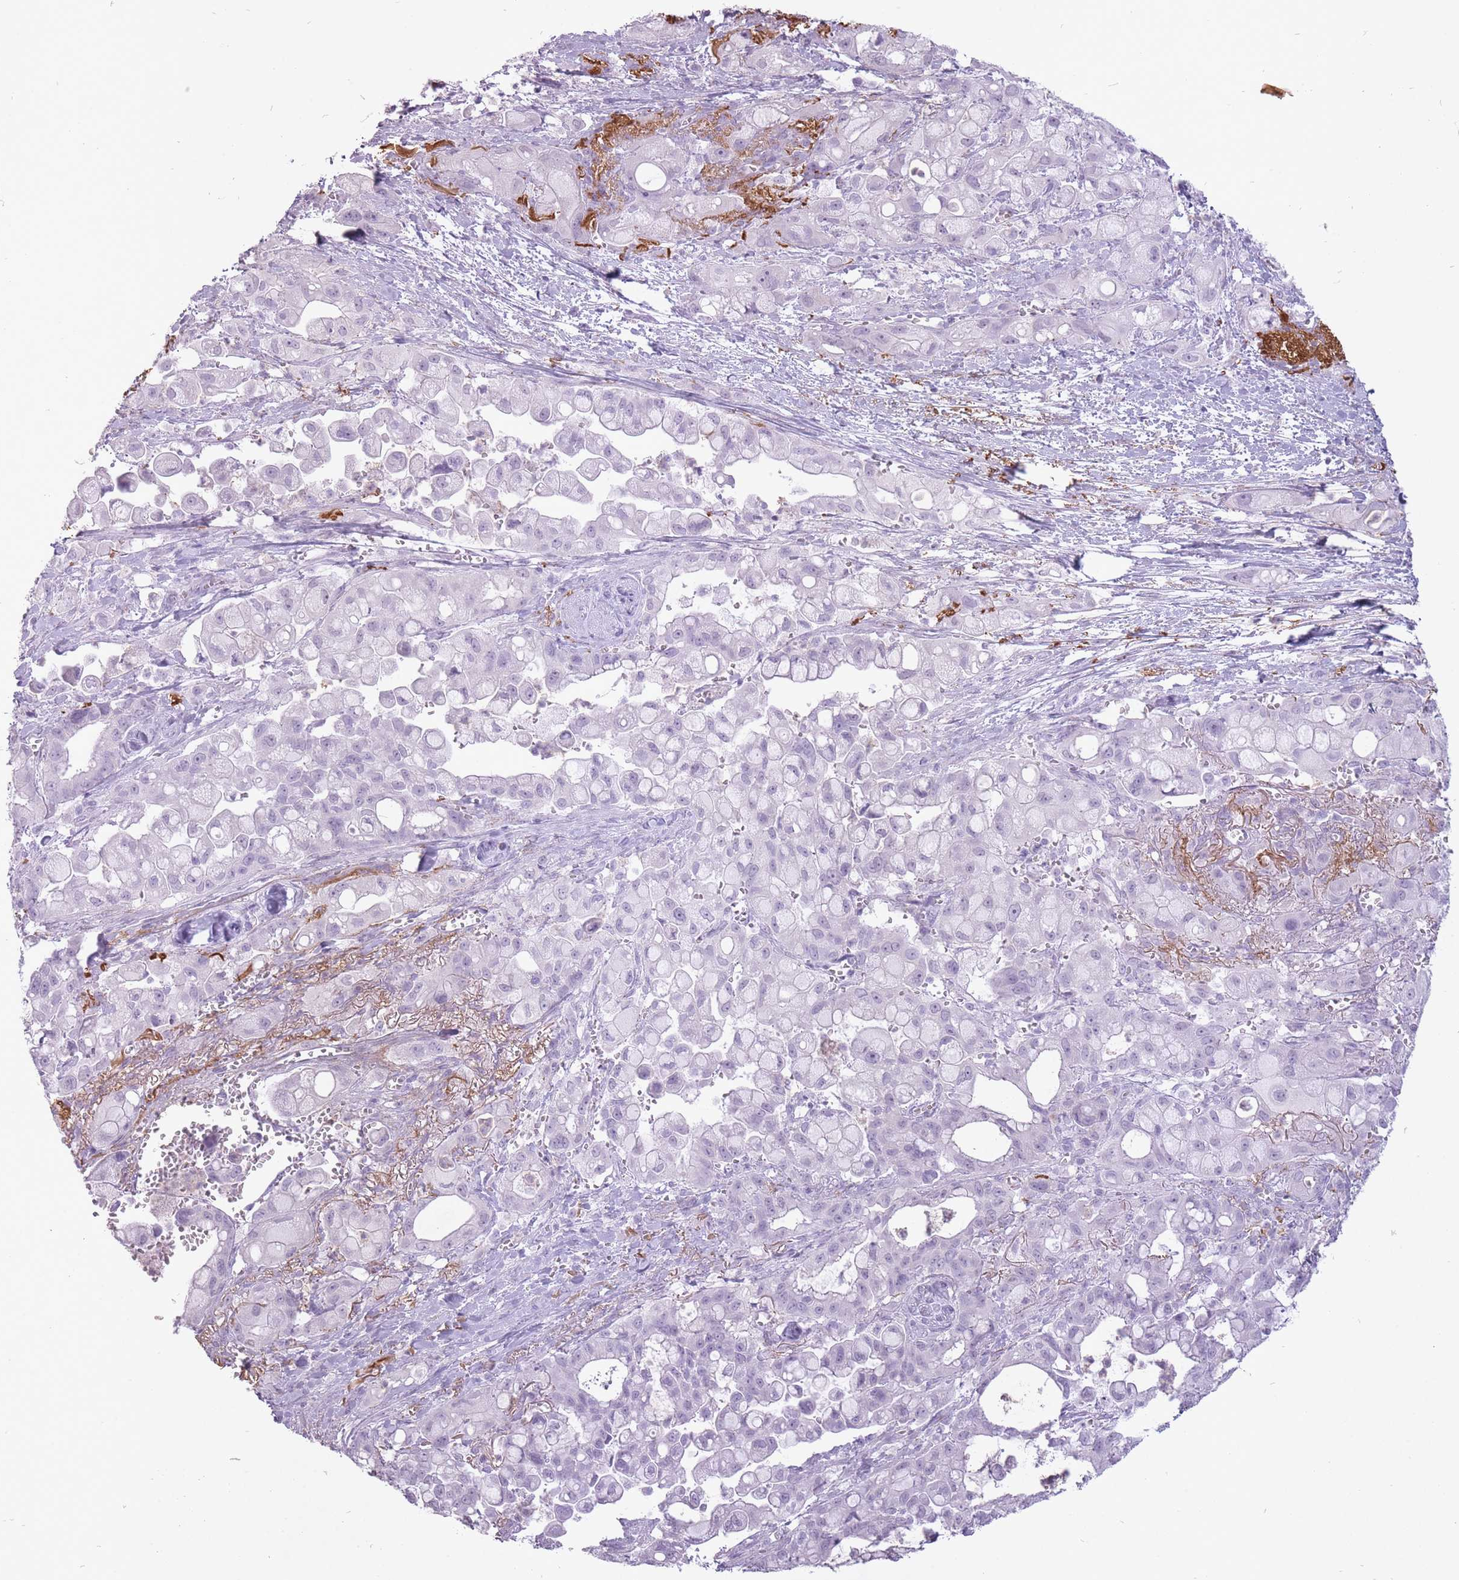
{"staining": {"intensity": "negative", "quantity": "none", "location": "none"}, "tissue": "pancreatic cancer", "cell_type": "Tumor cells", "image_type": "cancer", "snomed": [{"axis": "morphology", "description": "Adenocarcinoma, NOS"}, {"axis": "topography", "description": "Pancreas"}], "caption": "The photomicrograph displays no significant positivity in tumor cells of pancreatic adenocarcinoma.", "gene": "RFX4", "patient": {"sex": "male", "age": 68}}